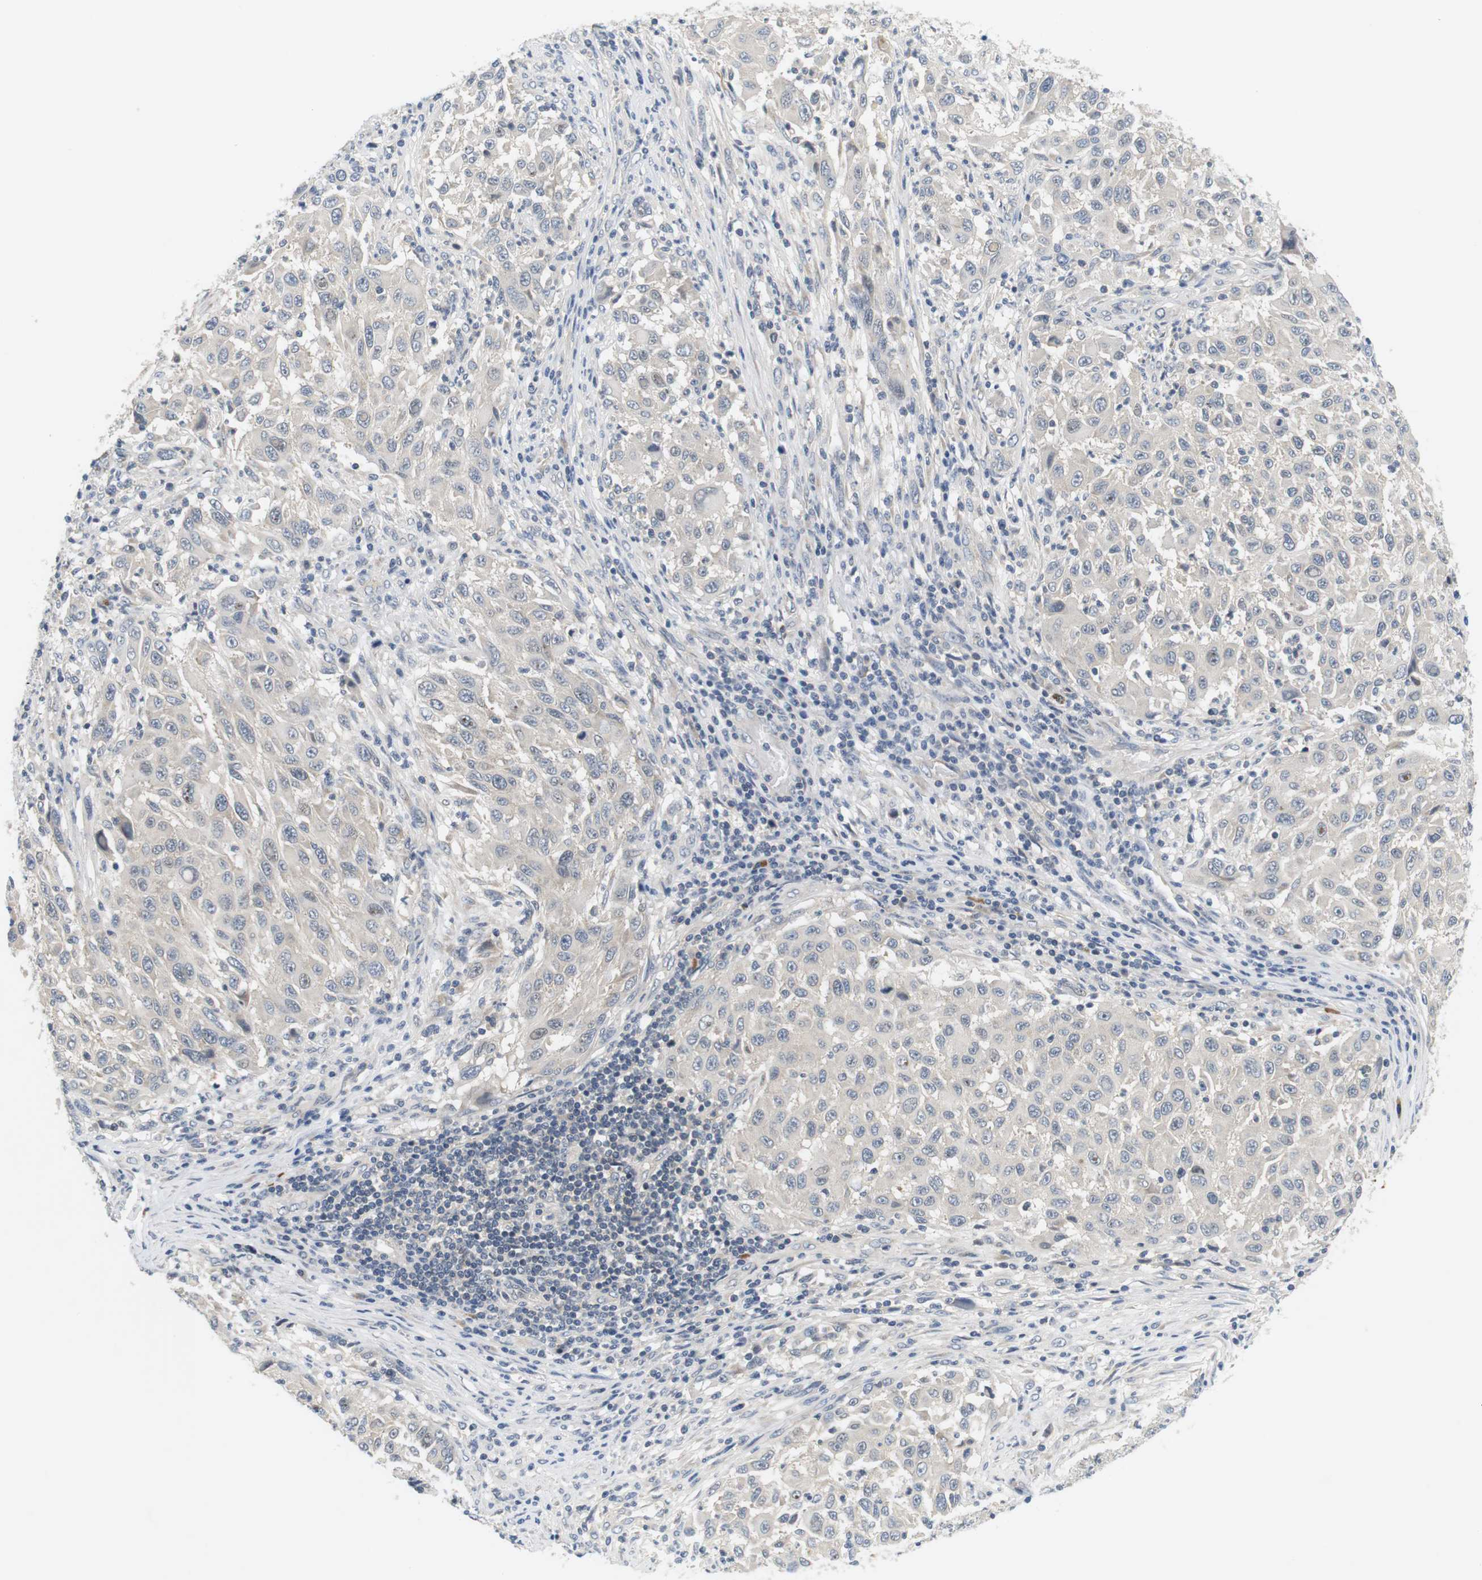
{"staining": {"intensity": "negative", "quantity": "none", "location": "none"}, "tissue": "melanoma", "cell_type": "Tumor cells", "image_type": "cancer", "snomed": [{"axis": "morphology", "description": "Malignant melanoma, Metastatic site"}, {"axis": "topography", "description": "Lymph node"}], "caption": "Tumor cells show no significant protein staining in melanoma.", "gene": "EVA1C", "patient": {"sex": "male", "age": 61}}